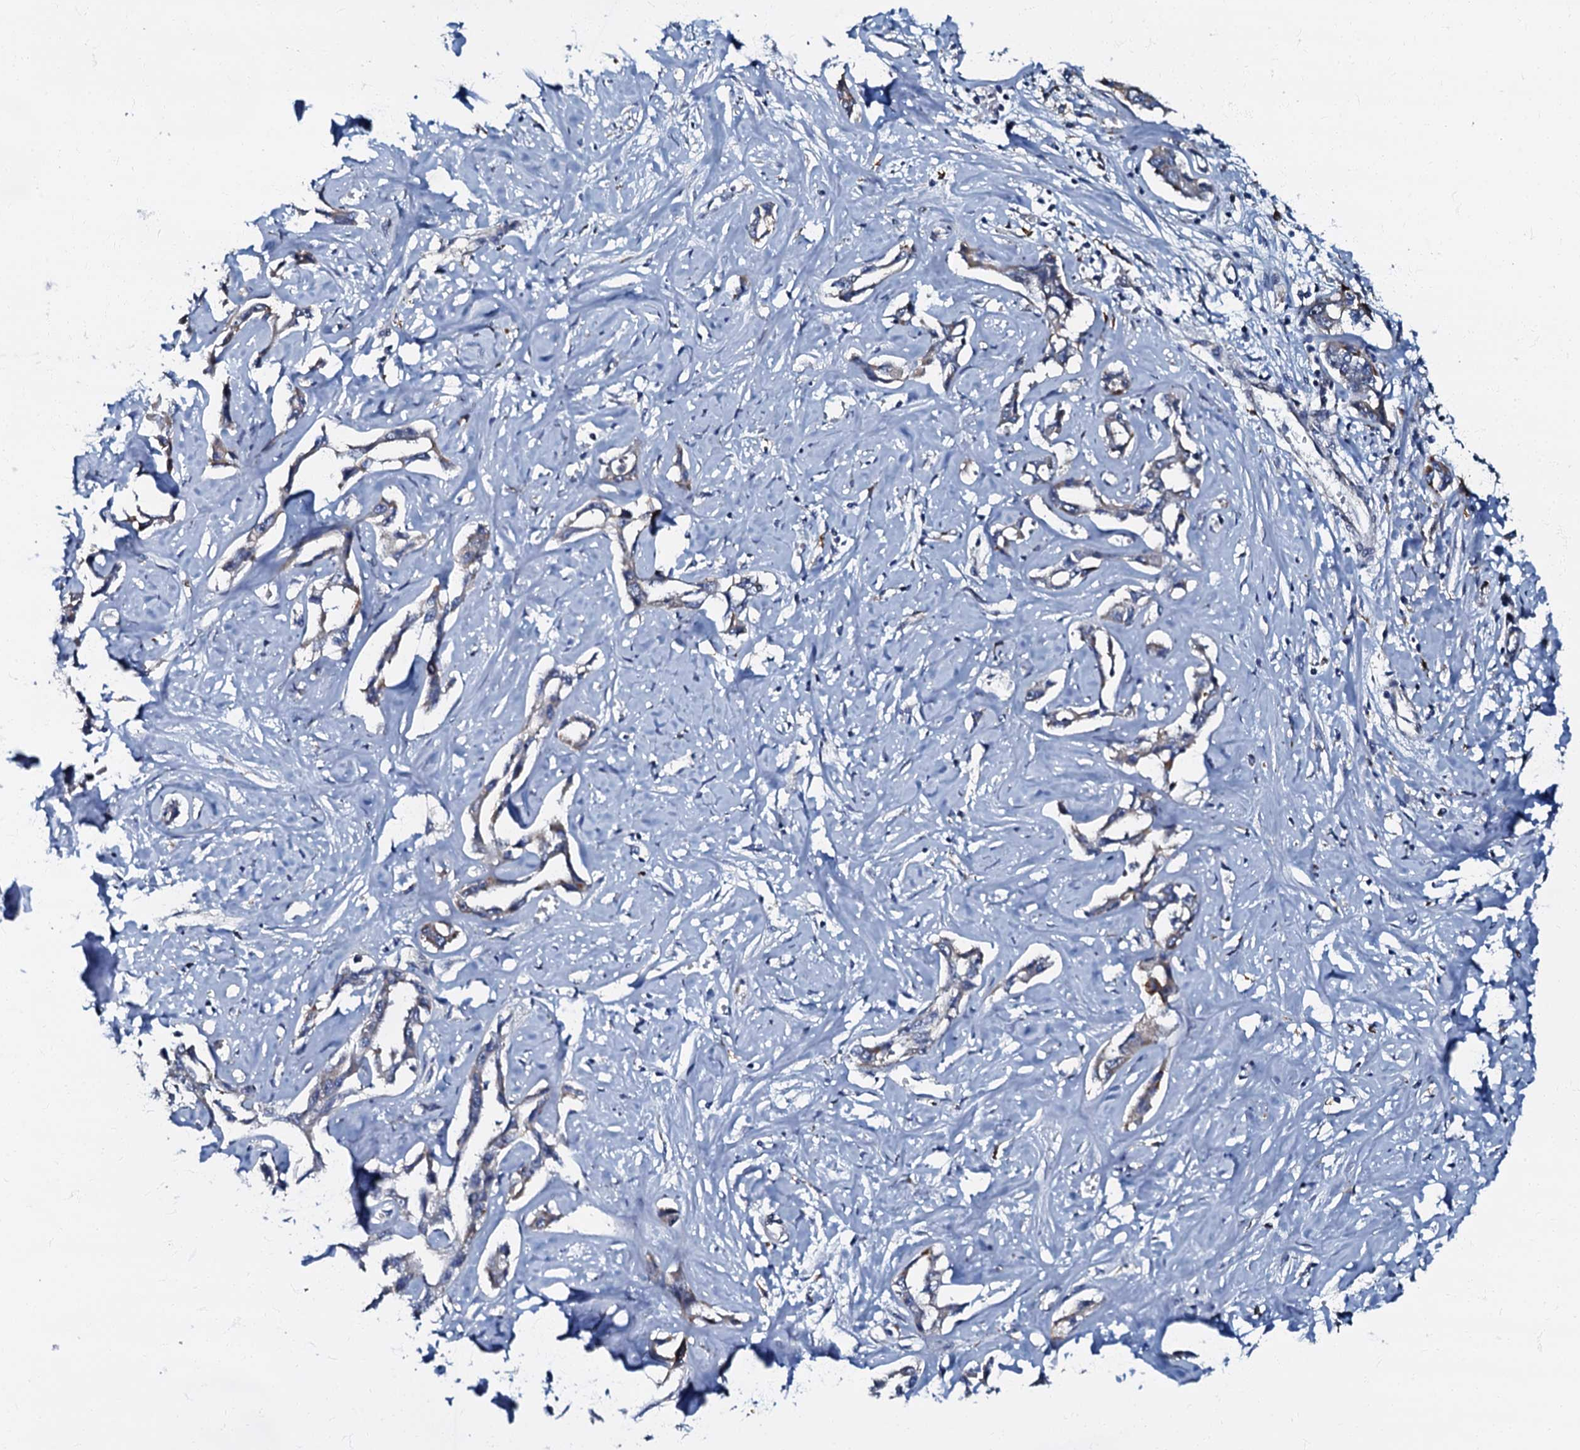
{"staining": {"intensity": "weak", "quantity": "<25%", "location": "cytoplasmic/membranous"}, "tissue": "liver cancer", "cell_type": "Tumor cells", "image_type": "cancer", "snomed": [{"axis": "morphology", "description": "Cholangiocarcinoma"}, {"axis": "topography", "description": "Liver"}], "caption": "This is an immunohistochemistry (IHC) histopathology image of liver cancer (cholangiocarcinoma). There is no staining in tumor cells.", "gene": "OLAH", "patient": {"sex": "male", "age": 59}}